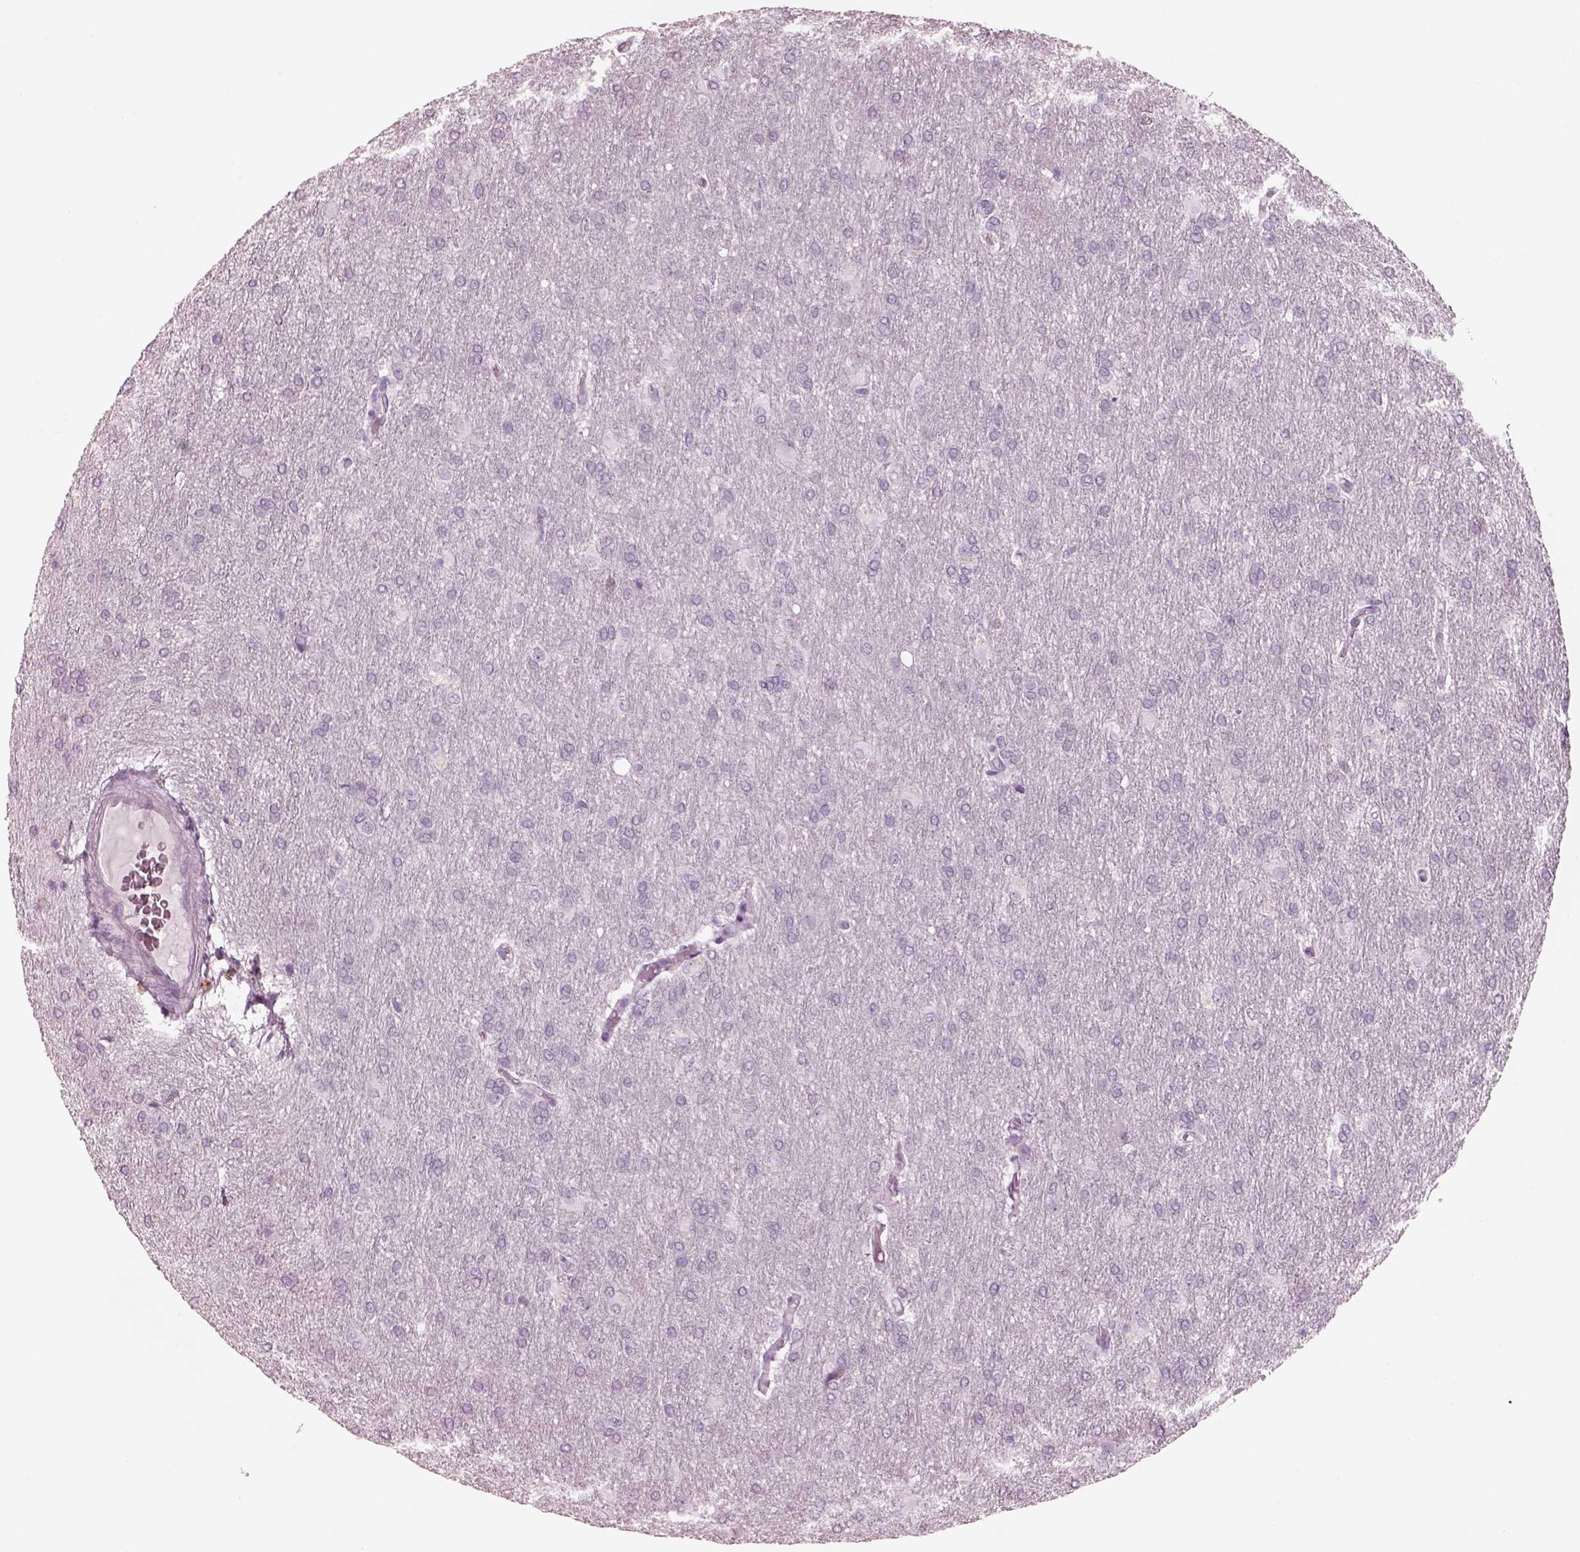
{"staining": {"intensity": "negative", "quantity": "none", "location": "none"}, "tissue": "glioma", "cell_type": "Tumor cells", "image_type": "cancer", "snomed": [{"axis": "morphology", "description": "Glioma, malignant, High grade"}, {"axis": "topography", "description": "Brain"}], "caption": "Malignant high-grade glioma was stained to show a protein in brown. There is no significant expression in tumor cells.", "gene": "KRTAP24-1", "patient": {"sex": "male", "age": 68}}